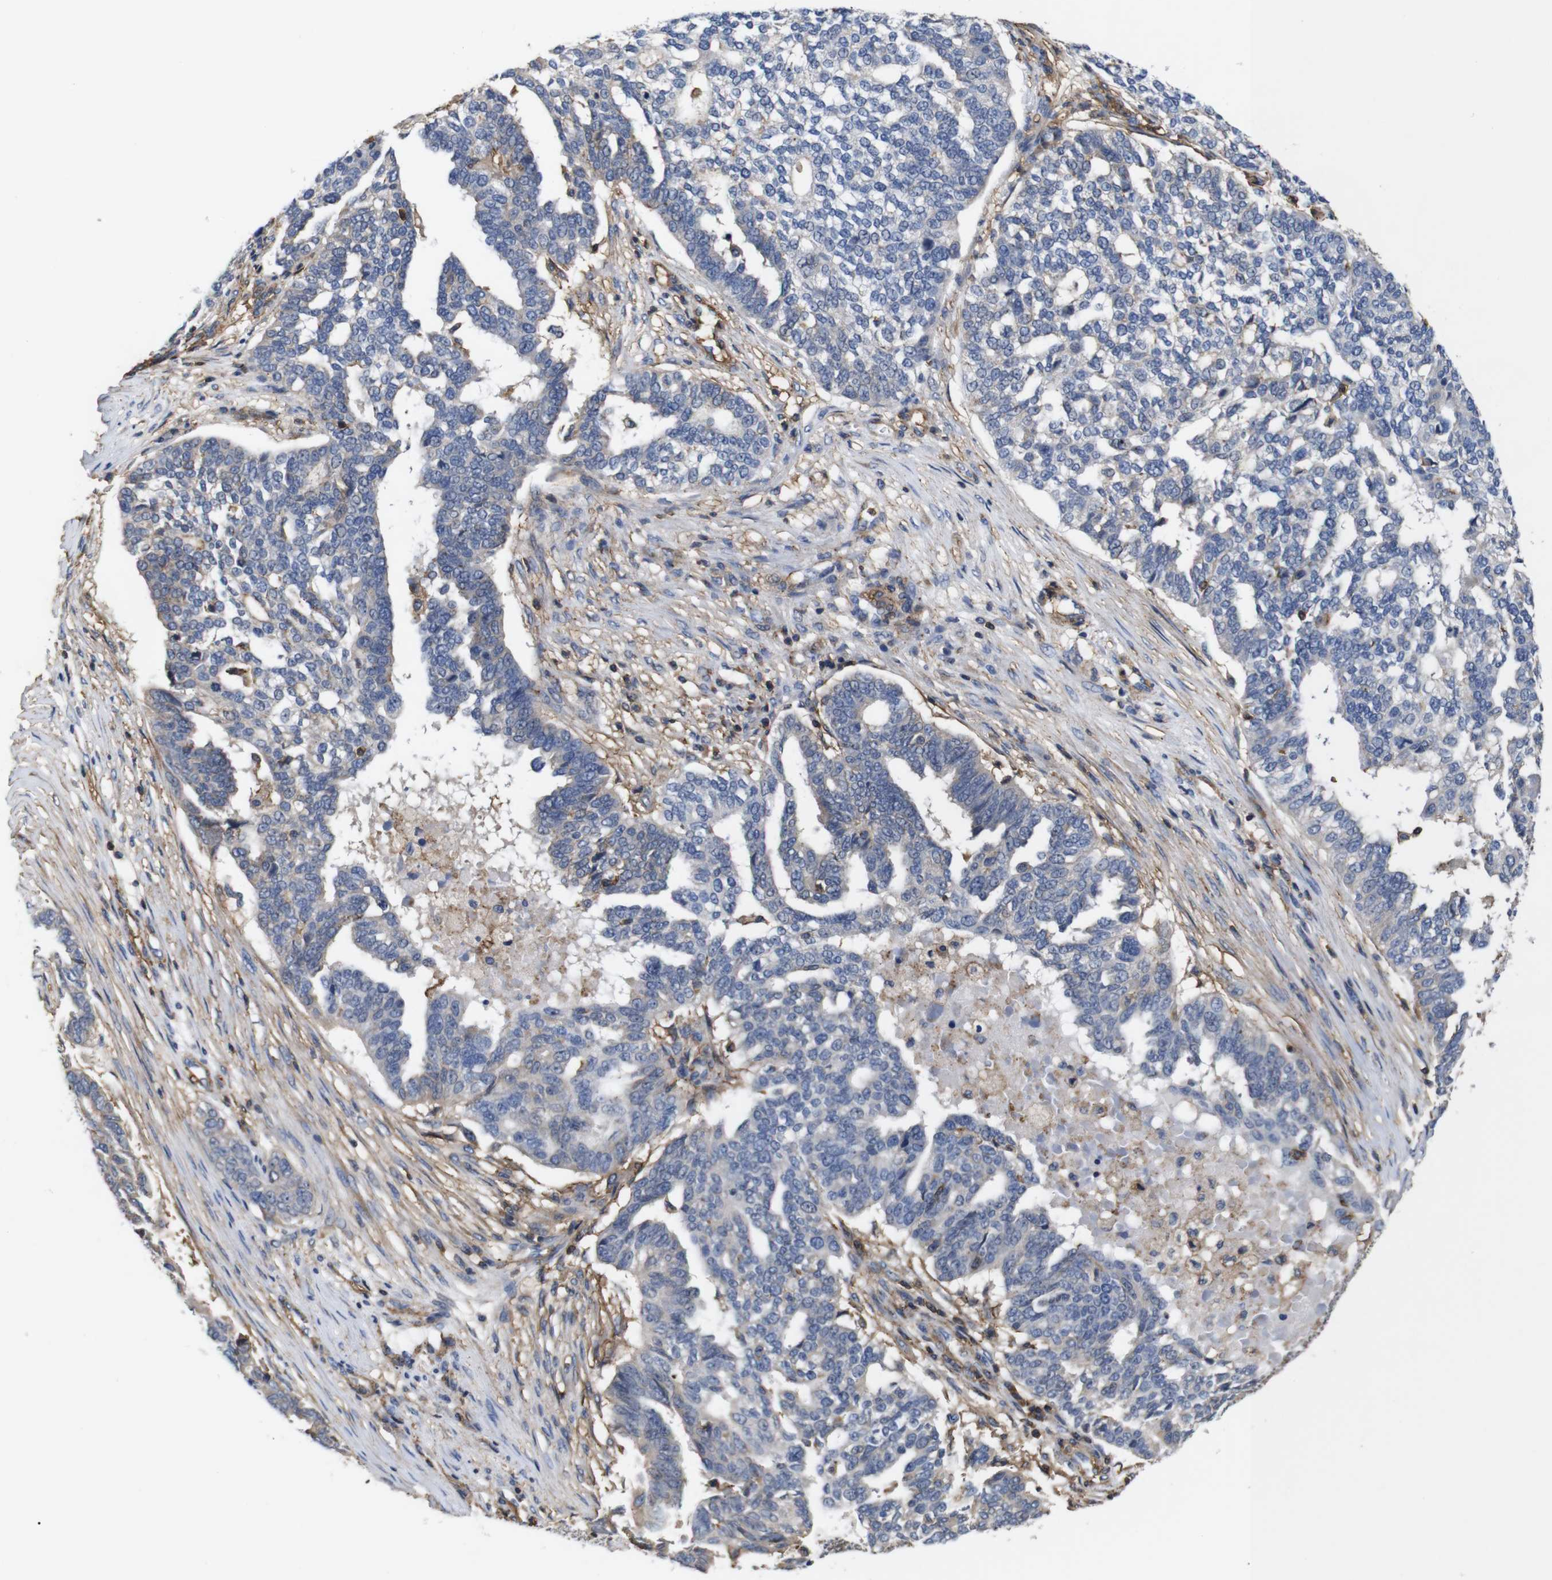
{"staining": {"intensity": "negative", "quantity": "none", "location": "none"}, "tissue": "ovarian cancer", "cell_type": "Tumor cells", "image_type": "cancer", "snomed": [{"axis": "morphology", "description": "Cystadenocarcinoma, serous, NOS"}, {"axis": "topography", "description": "Ovary"}], "caption": "There is no significant staining in tumor cells of ovarian cancer (serous cystadenocarcinoma).", "gene": "PI4KA", "patient": {"sex": "female", "age": 59}}